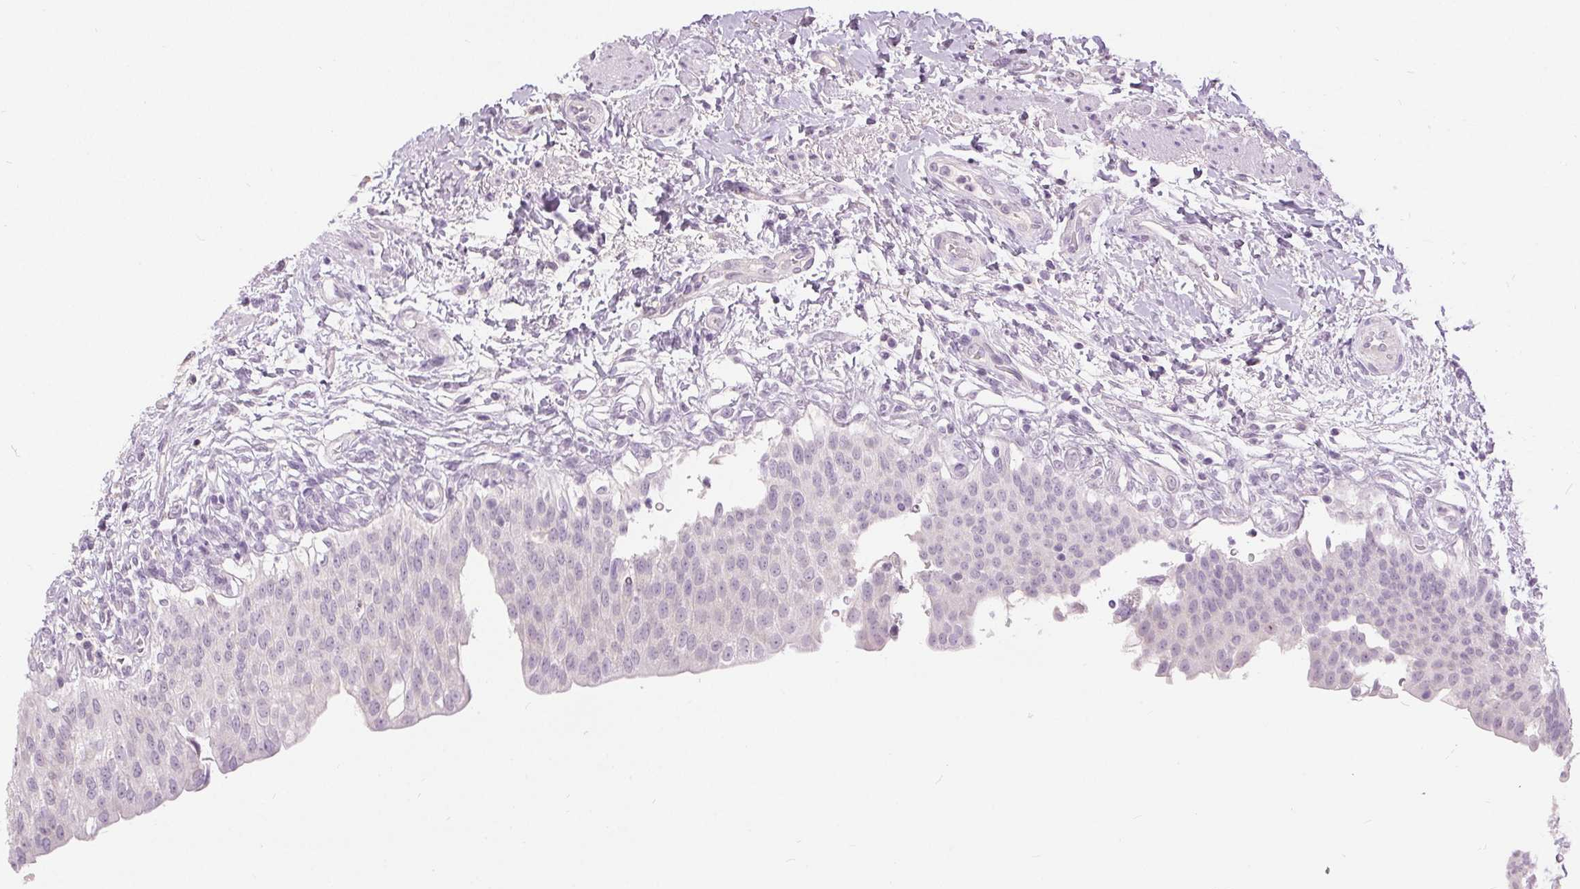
{"staining": {"intensity": "negative", "quantity": "none", "location": "none"}, "tissue": "urinary bladder", "cell_type": "Urothelial cells", "image_type": "normal", "snomed": [{"axis": "morphology", "description": "Normal tissue, NOS"}, {"axis": "topography", "description": "Urinary bladder"}, {"axis": "topography", "description": "Peripheral nerve tissue"}], "caption": "Immunohistochemical staining of normal human urinary bladder exhibits no significant staining in urothelial cells. Nuclei are stained in blue.", "gene": "DSG3", "patient": {"sex": "female", "age": 60}}